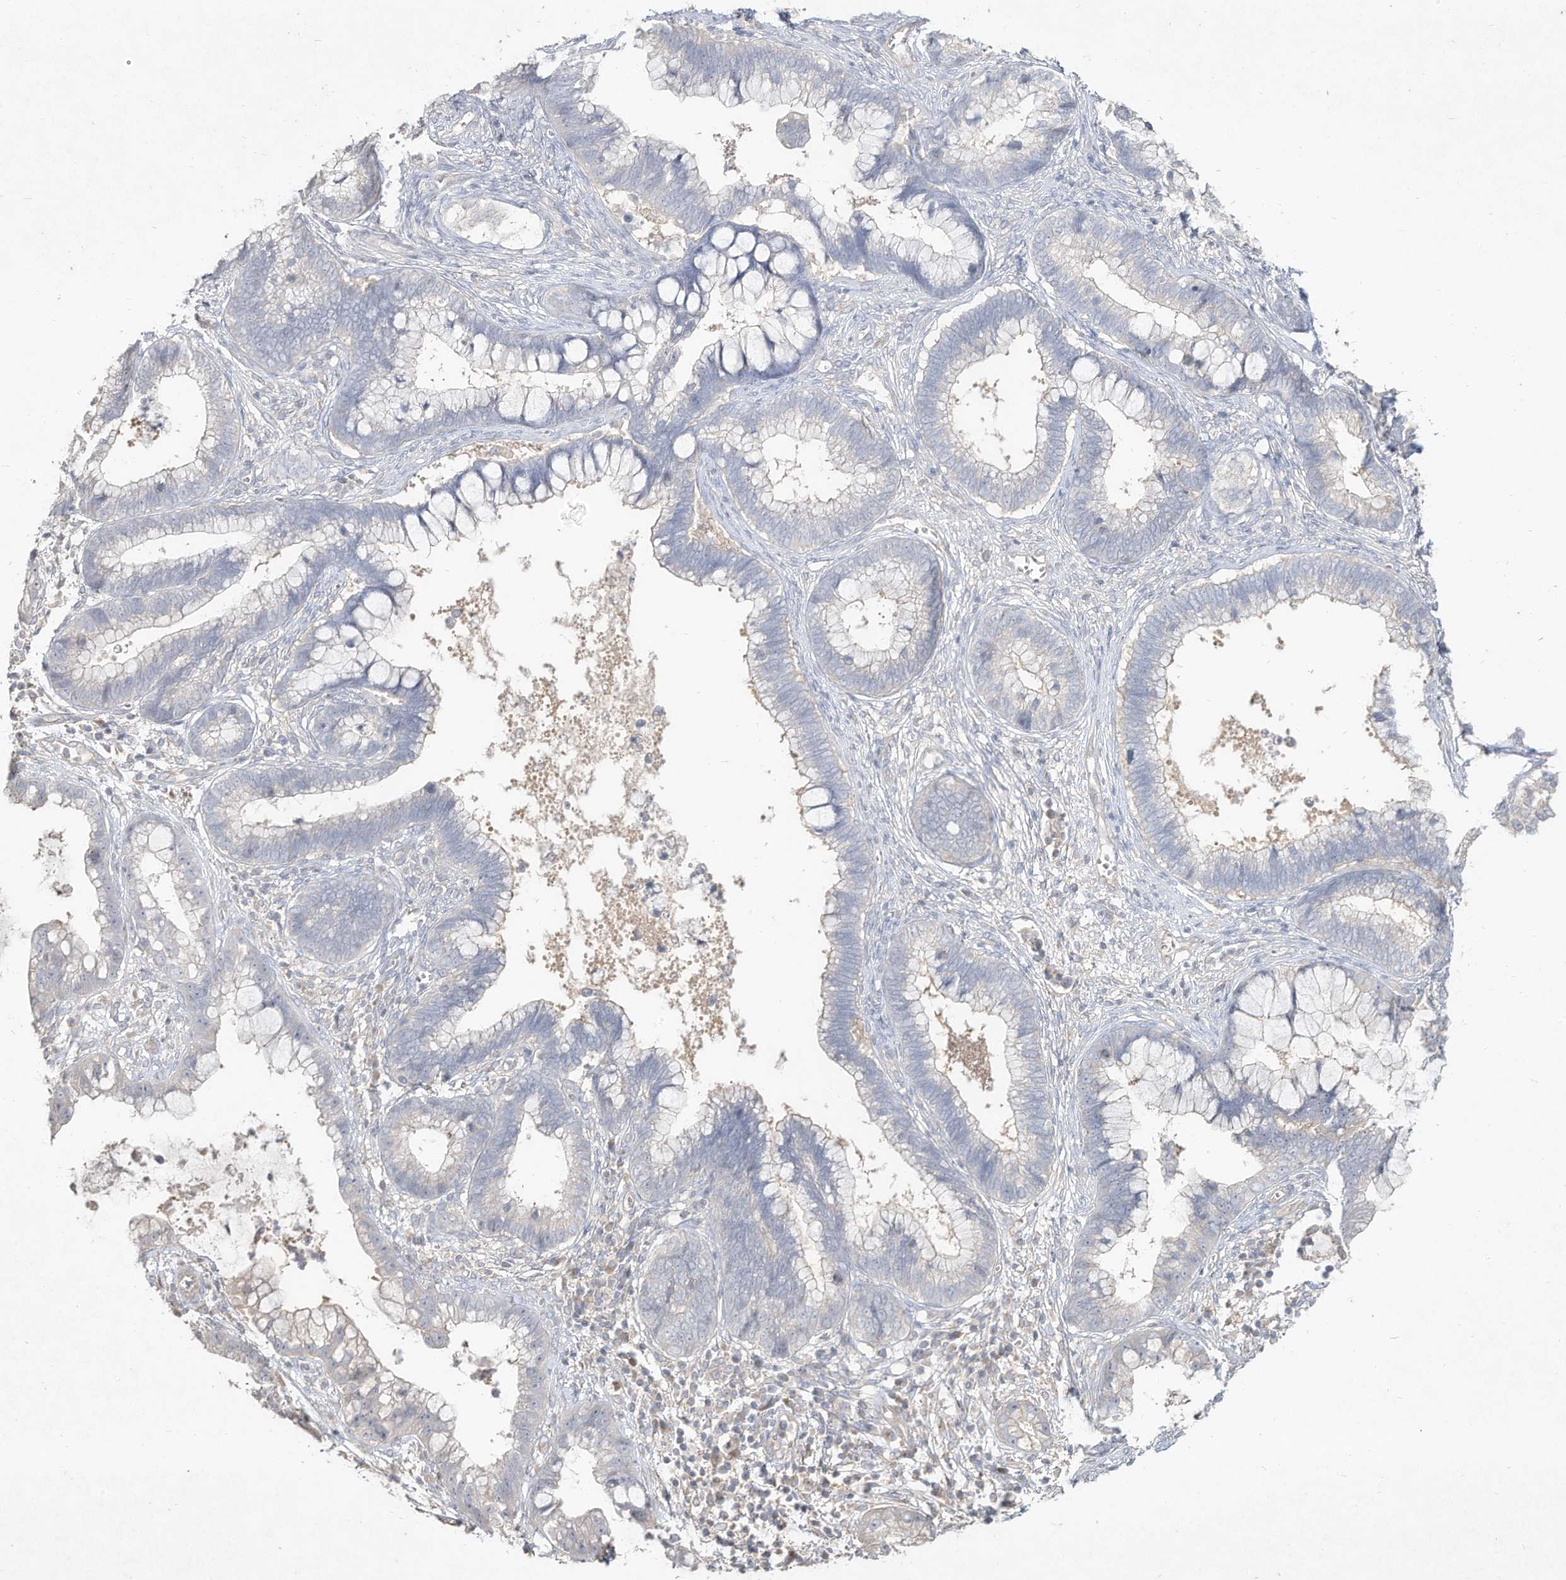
{"staining": {"intensity": "negative", "quantity": "none", "location": "none"}, "tissue": "cervical cancer", "cell_type": "Tumor cells", "image_type": "cancer", "snomed": [{"axis": "morphology", "description": "Adenocarcinoma, NOS"}, {"axis": "topography", "description": "Cervix"}], "caption": "Immunohistochemistry (IHC) of cervical cancer shows no staining in tumor cells.", "gene": "DYNC1I2", "patient": {"sex": "female", "age": 44}}